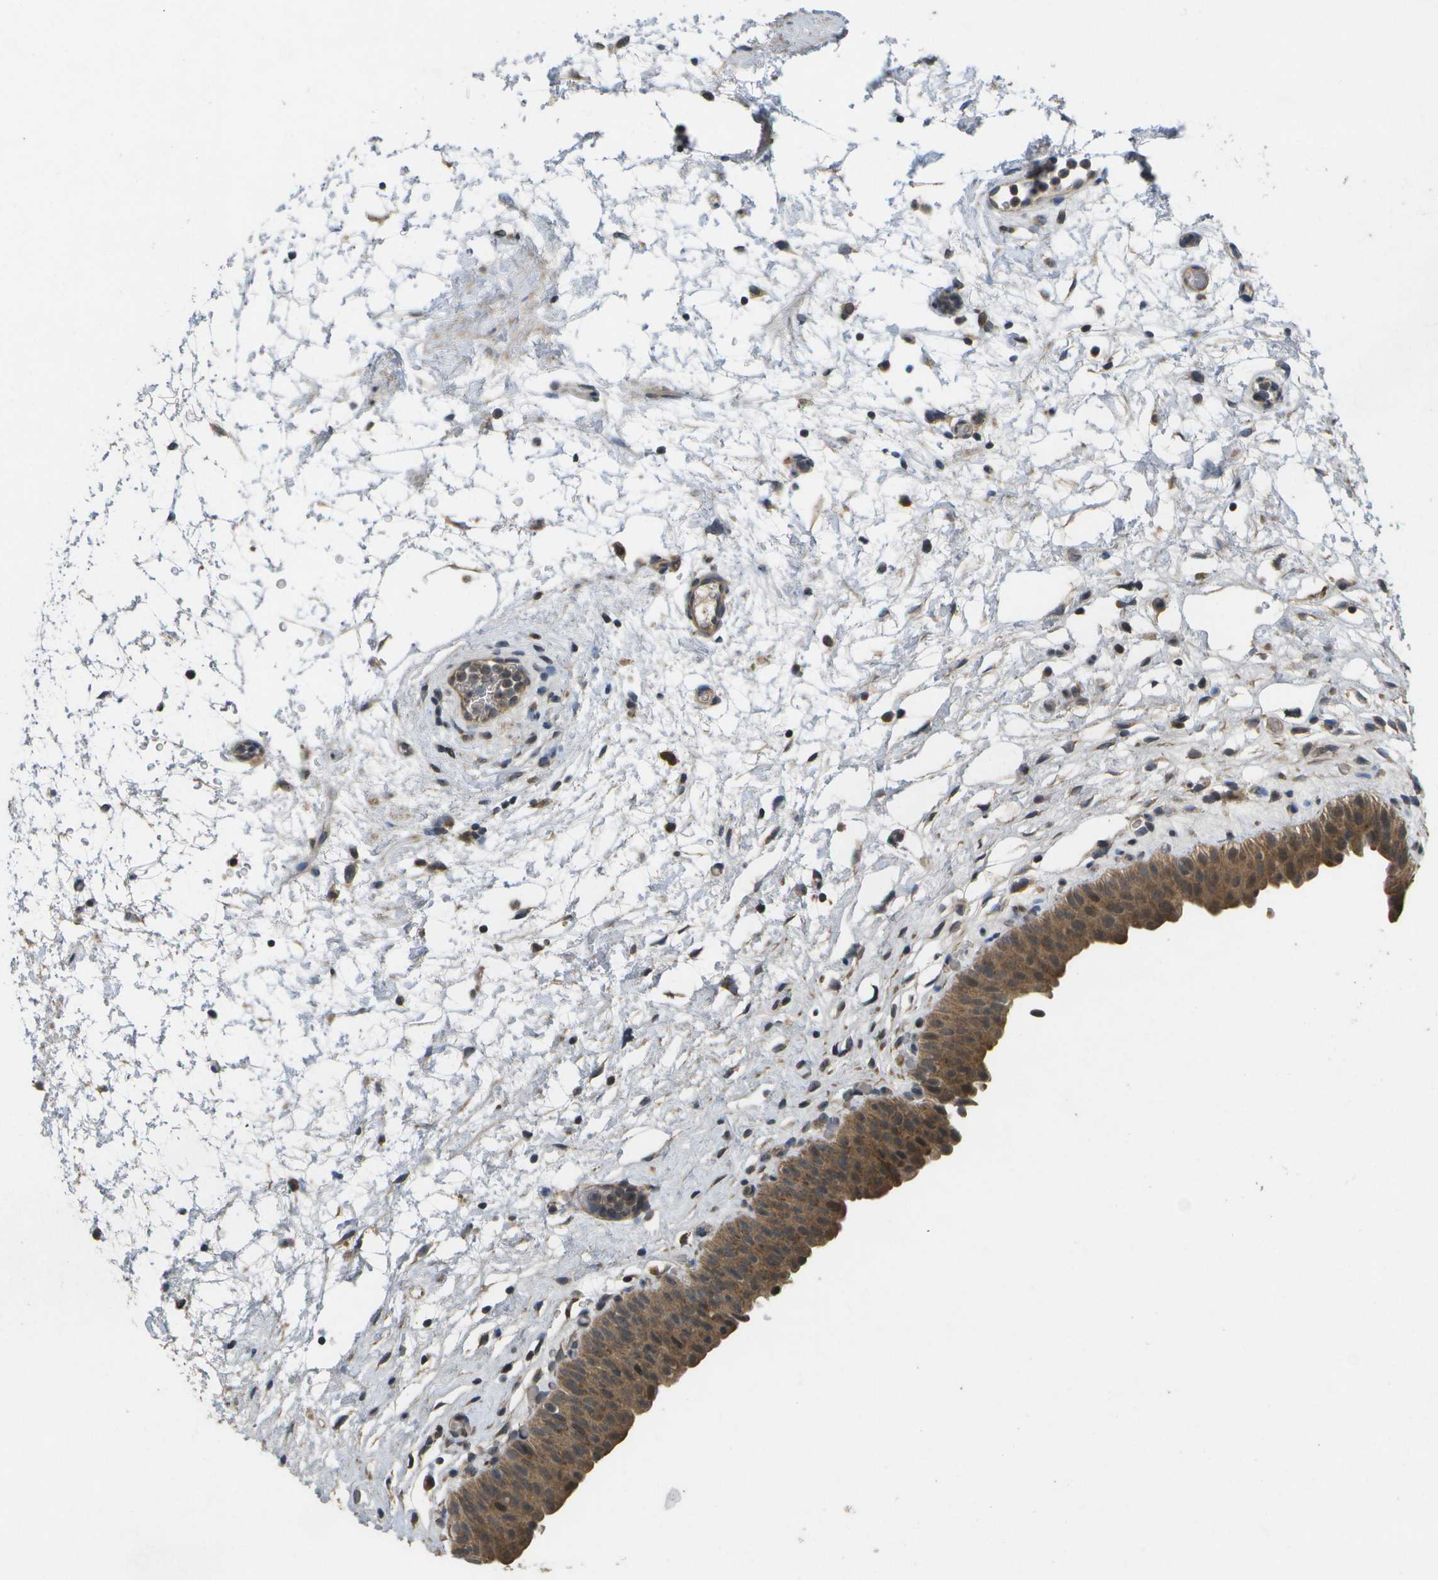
{"staining": {"intensity": "moderate", "quantity": ">75%", "location": "cytoplasmic/membranous,nuclear"}, "tissue": "urinary bladder", "cell_type": "Urothelial cells", "image_type": "normal", "snomed": [{"axis": "morphology", "description": "Normal tissue, NOS"}, {"axis": "morphology", "description": "Urothelial carcinoma, High grade"}, {"axis": "topography", "description": "Urinary bladder"}], "caption": "Immunohistochemistry image of unremarkable human urinary bladder stained for a protein (brown), which reveals medium levels of moderate cytoplasmic/membranous,nuclear expression in approximately >75% of urothelial cells.", "gene": "ALAS1", "patient": {"sex": "male", "age": 46}}